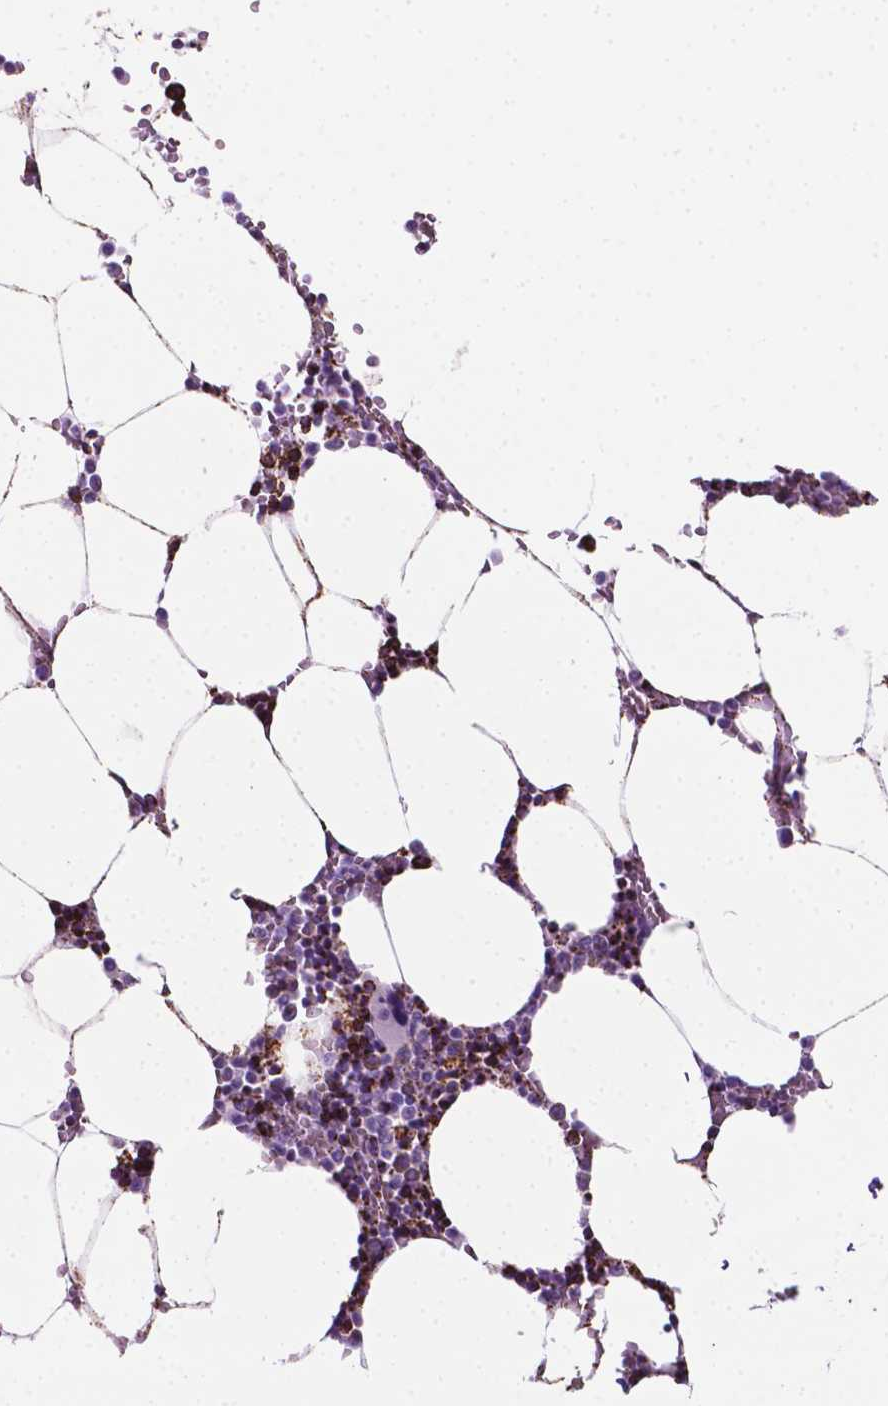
{"staining": {"intensity": "strong", "quantity": "<25%", "location": "cytoplasmic/membranous"}, "tissue": "bone marrow", "cell_type": "Hematopoietic cells", "image_type": "normal", "snomed": [{"axis": "morphology", "description": "Normal tissue, NOS"}, {"axis": "topography", "description": "Bone marrow"}], "caption": "This micrograph displays IHC staining of normal bone marrow, with medium strong cytoplasmic/membranous expression in about <25% of hematopoietic cells.", "gene": "RMDN3", "patient": {"sex": "female", "age": 52}}